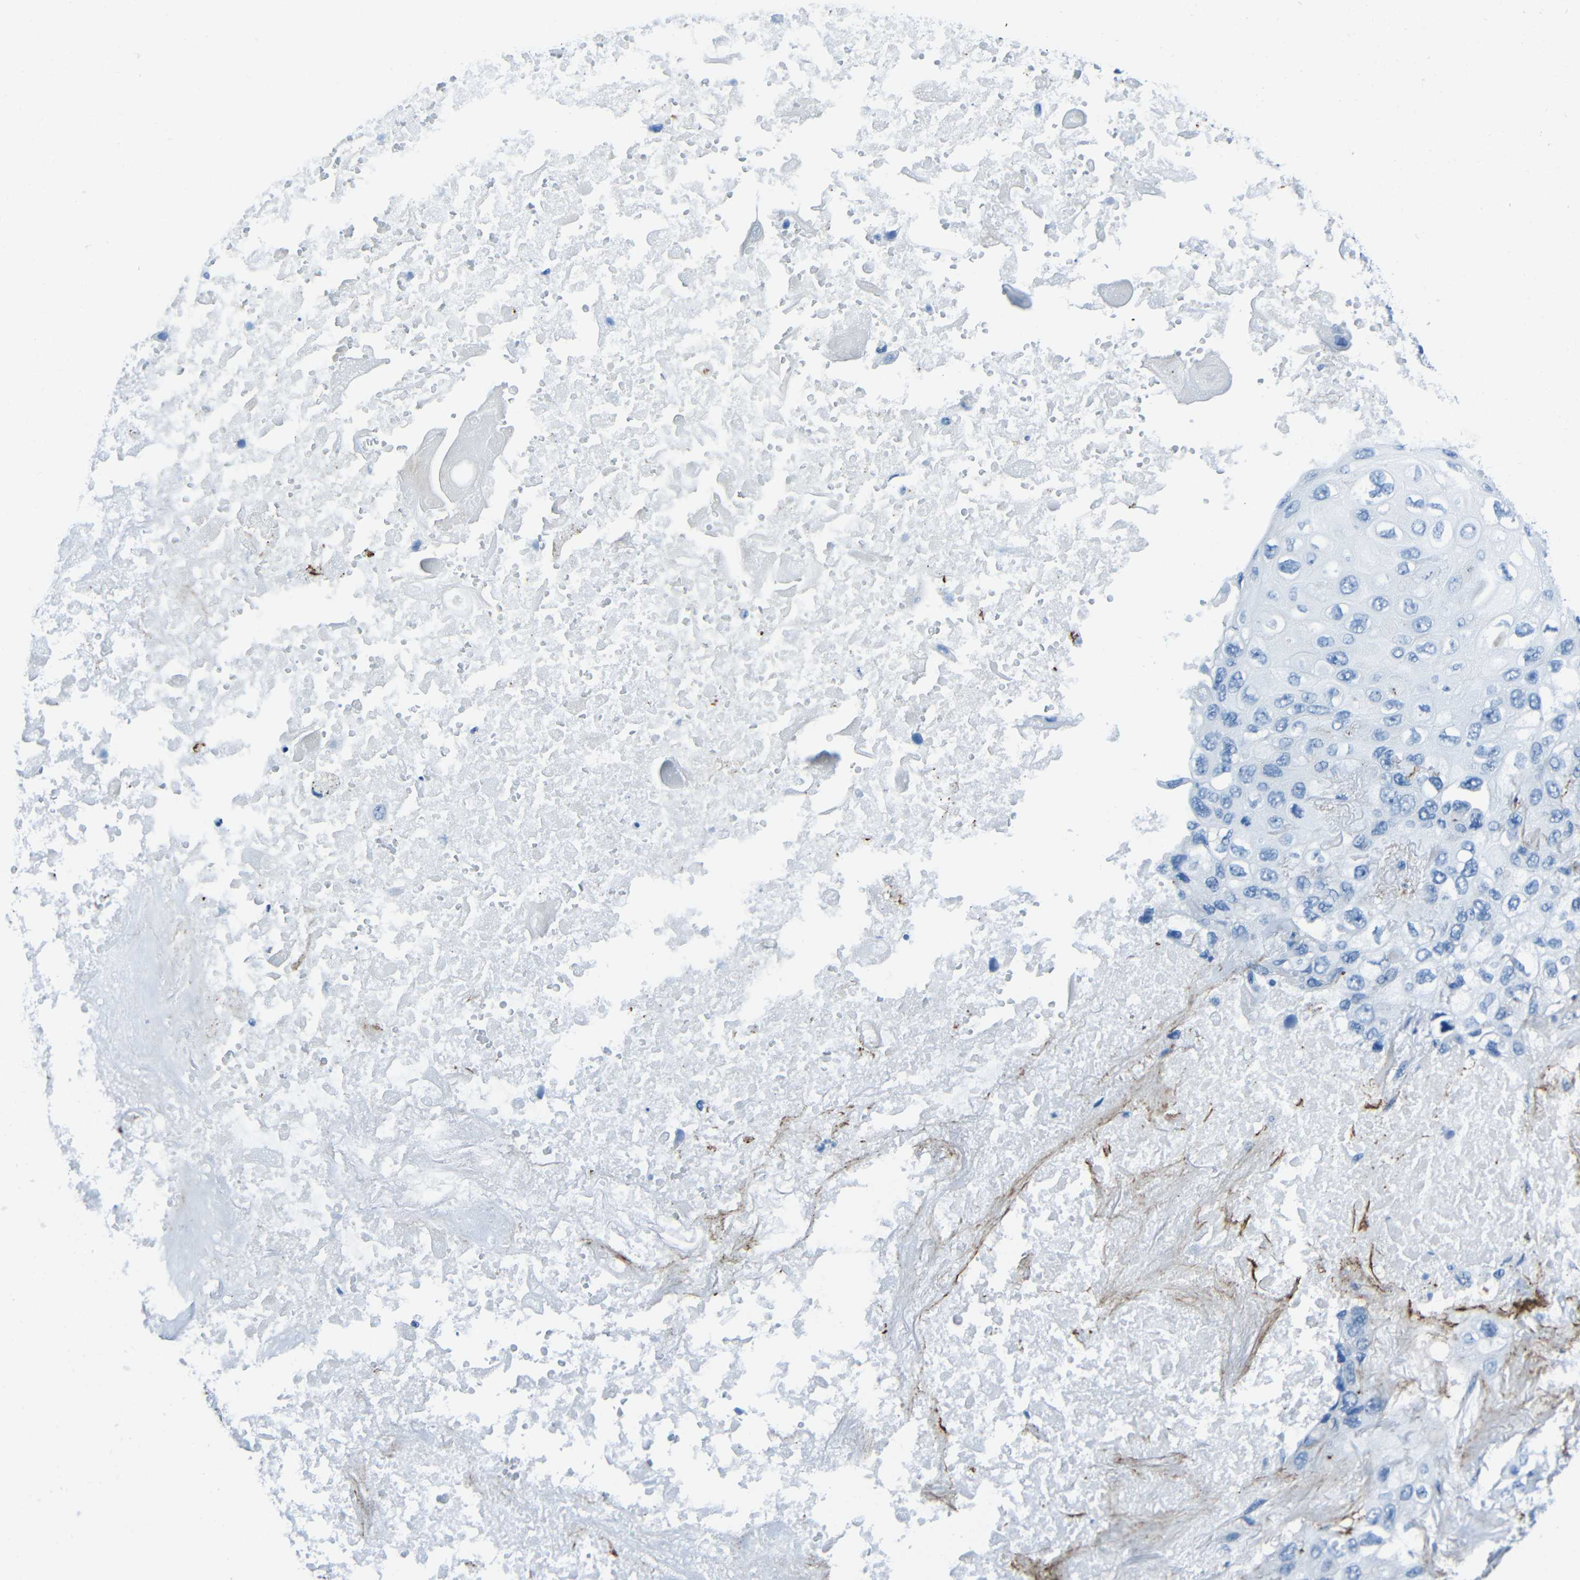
{"staining": {"intensity": "negative", "quantity": "none", "location": "none"}, "tissue": "lung cancer", "cell_type": "Tumor cells", "image_type": "cancer", "snomed": [{"axis": "morphology", "description": "Squamous cell carcinoma, NOS"}, {"axis": "topography", "description": "Lung"}], "caption": "Immunohistochemistry (IHC) histopathology image of neoplastic tissue: human squamous cell carcinoma (lung) stained with DAB (3,3'-diaminobenzidine) demonstrates no significant protein positivity in tumor cells.", "gene": "FBN2", "patient": {"sex": "female", "age": 73}}